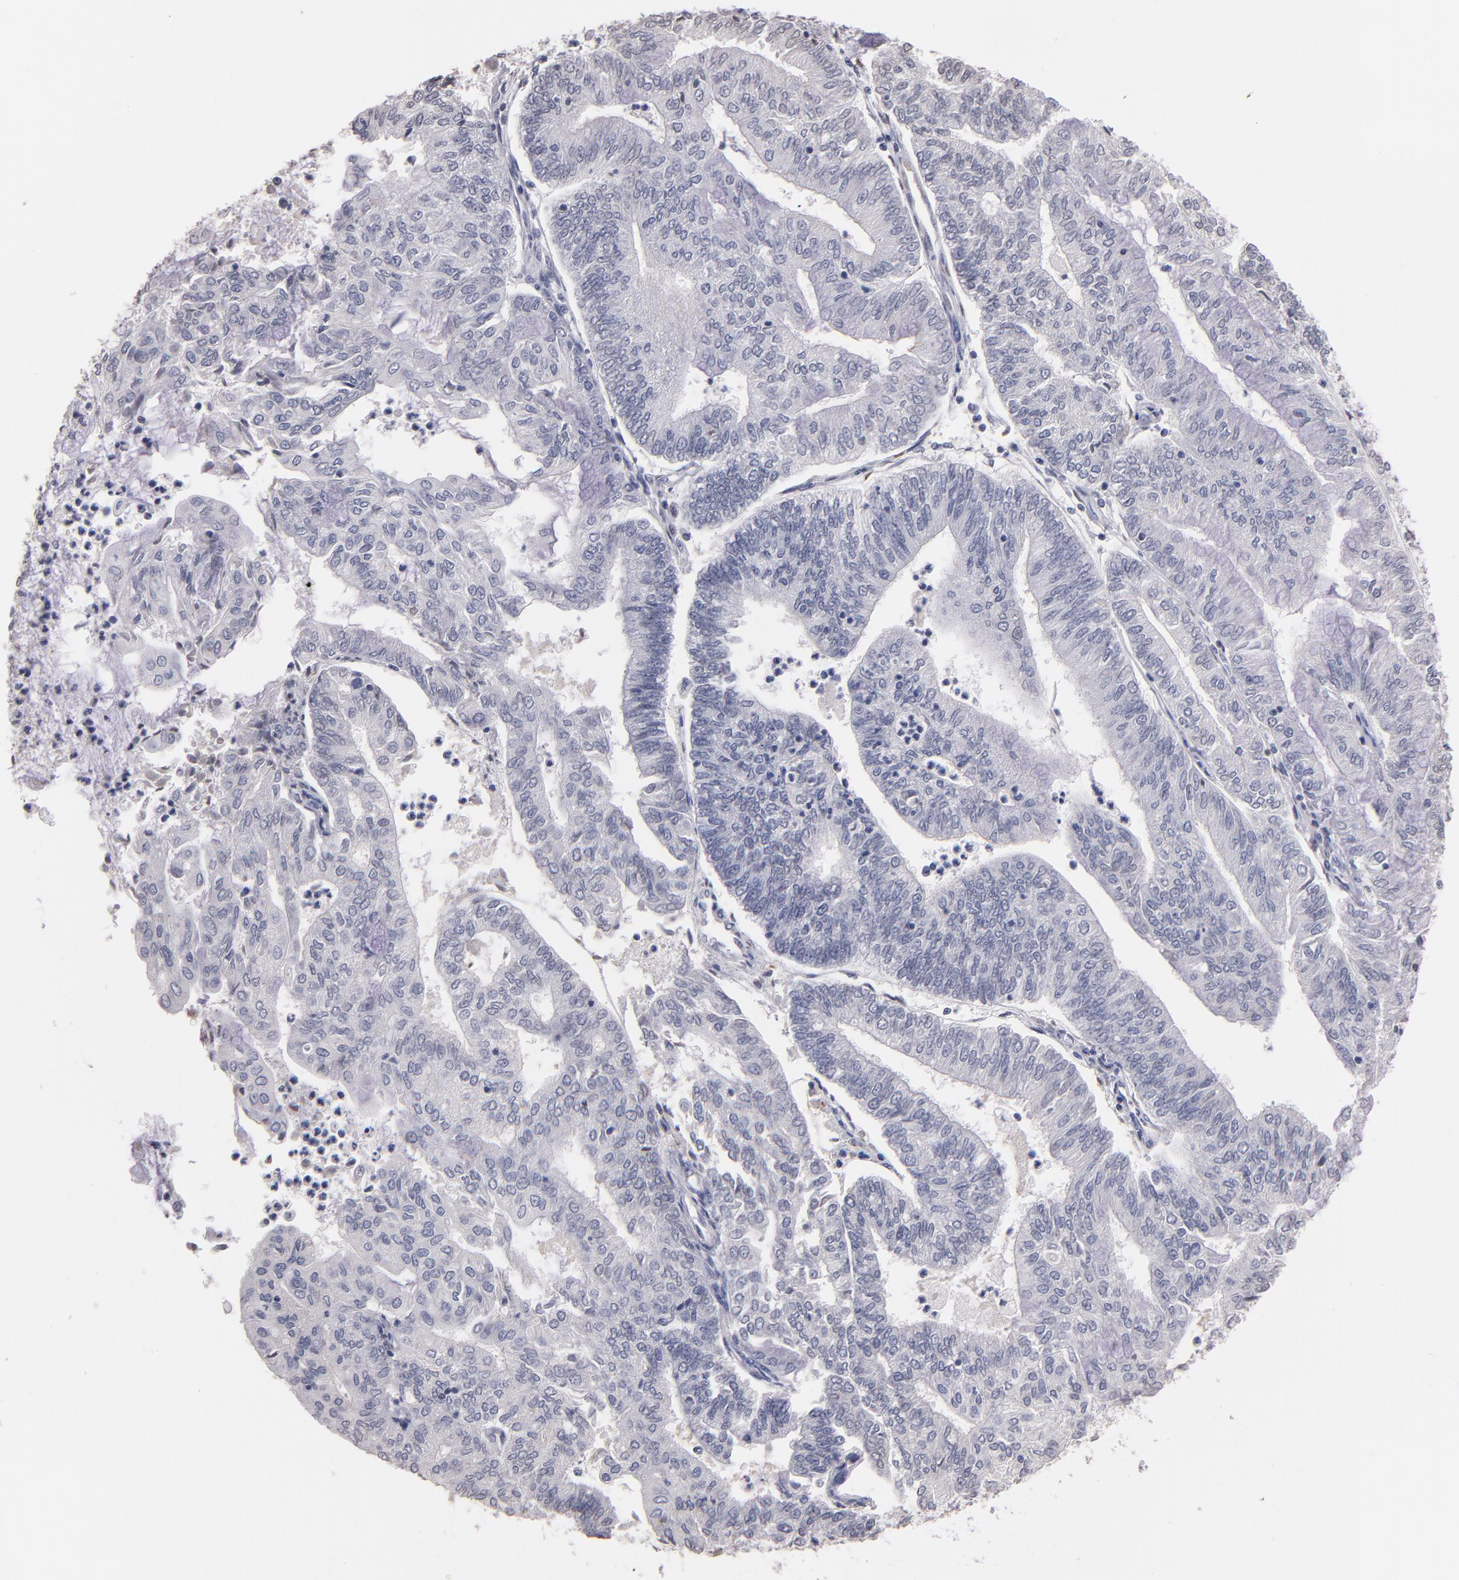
{"staining": {"intensity": "negative", "quantity": "none", "location": "none"}, "tissue": "endometrial cancer", "cell_type": "Tumor cells", "image_type": "cancer", "snomed": [{"axis": "morphology", "description": "Adenocarcinoma, NOS"}, {"axis": "topography", "description": "Endometrium"}], "caption": "Tumor cells are negative for brown protein staining in endometrial adenocarcinoma.", "gene": "SOX10", "patient": {"sex": "female", "age": 59}}